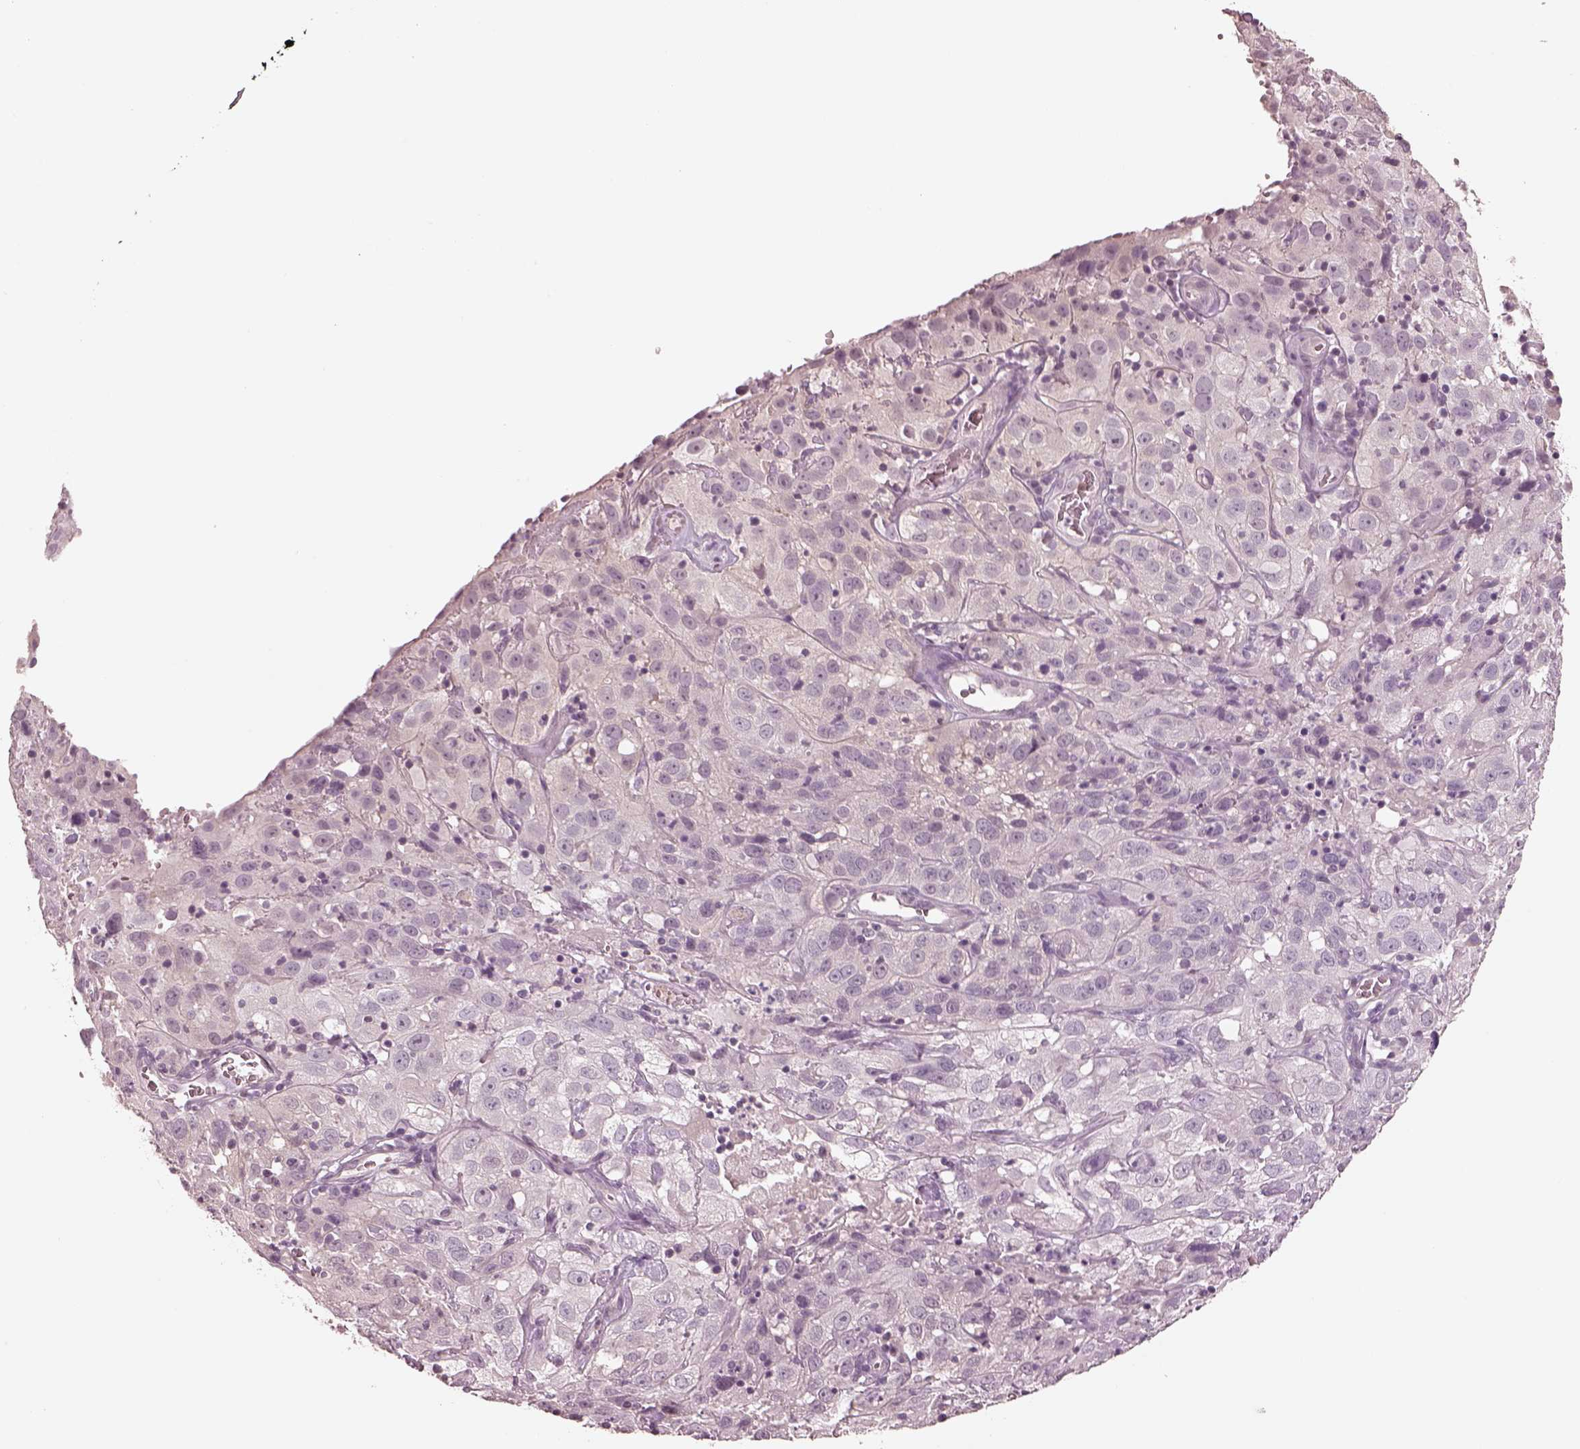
{"staining": {"intensity": "negative", "quantity": "none", "location": "none"}, "tissue": "cervical cancer", "cell_type": "Tumor cells", "image_type": "cancer", "snomed": [{"axis": "morphology", "description": "Squamous cell carcinoma, NOS"}, {"axis": "topography", "description": "Cervix"}], "caption": "Immunohistochemical staining of human cervical cancer (squamous cell carcinoma) shows no significant expression in tumor cells.", "gene": "EGR4", "patient": {"sex": "female", "age": 32}}